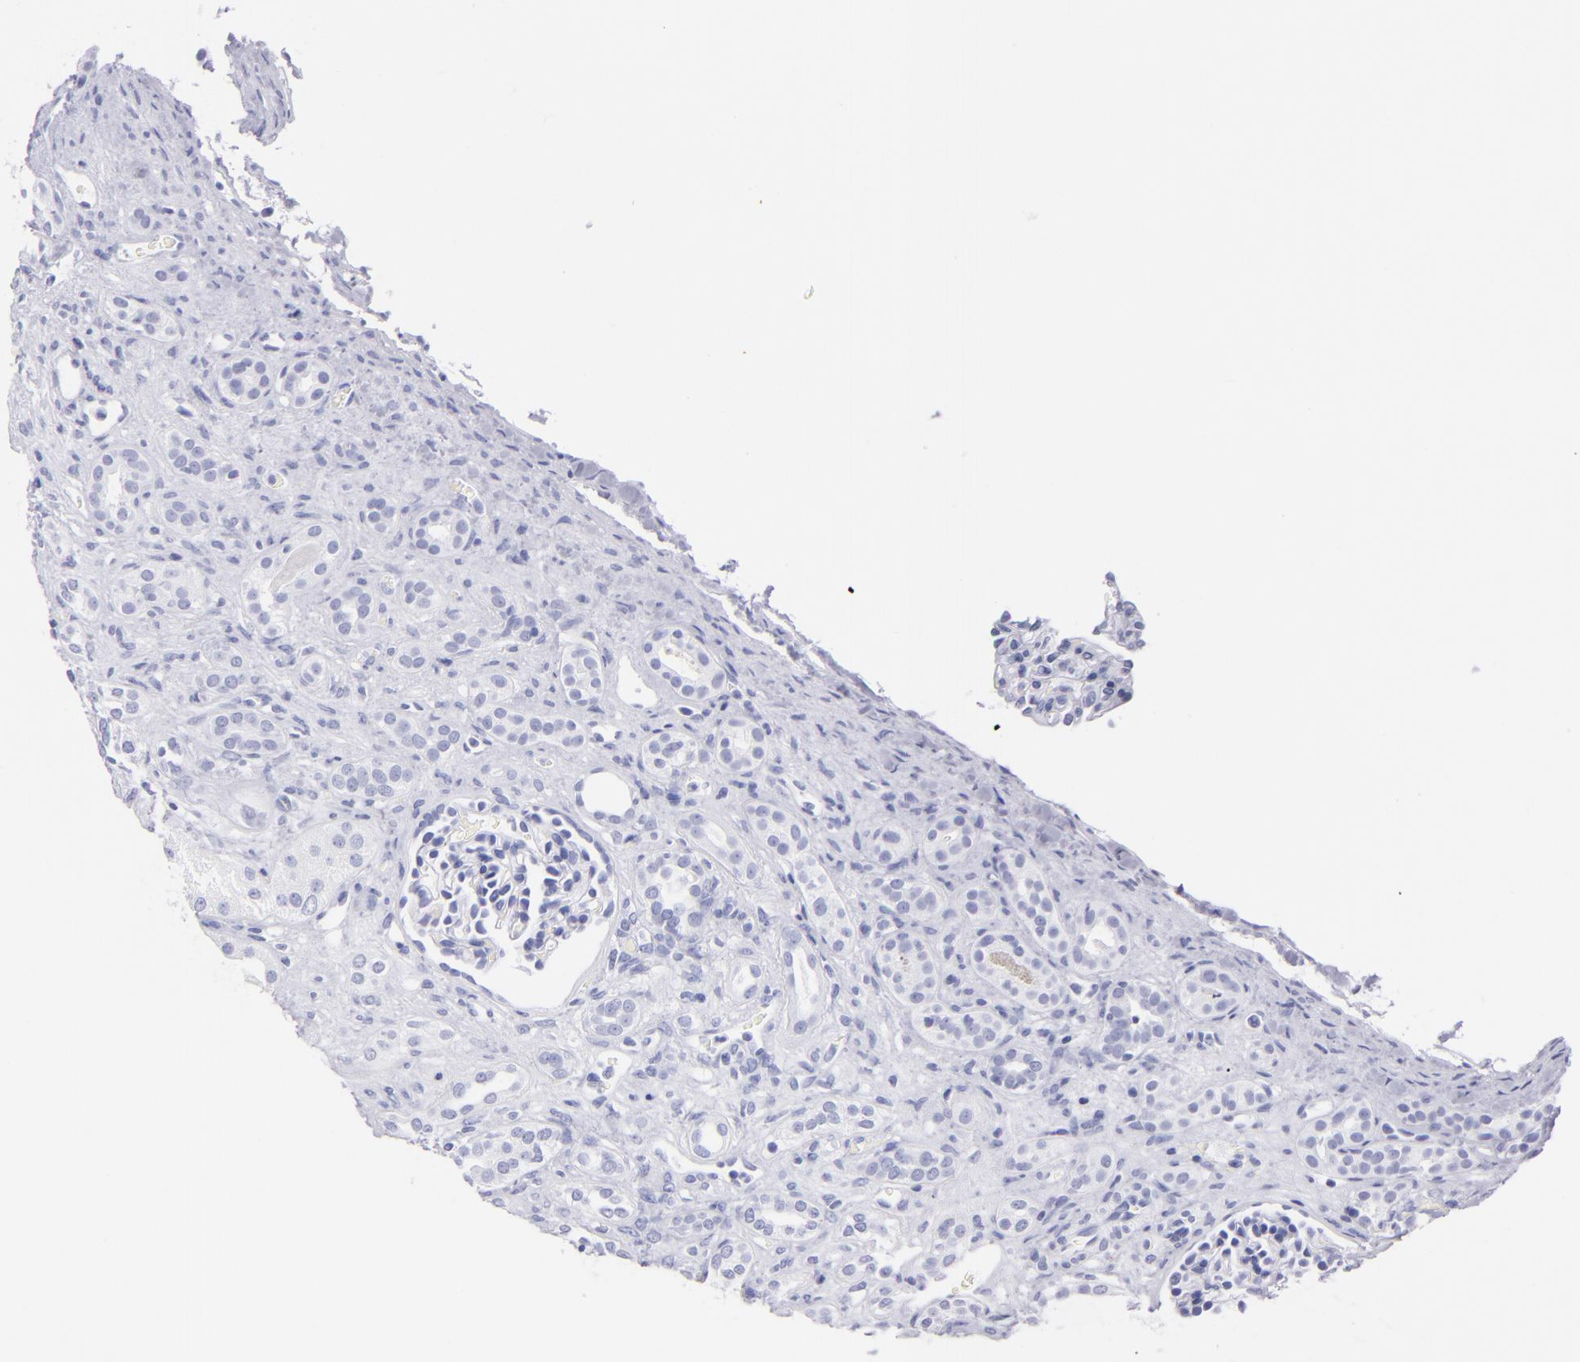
{"staining": {"intensity": "negative", "quantity": "none", "location": "none"}, "tissue": "kidney", "cell_type": "Cells in glomeruli", "image_type": "normal", "snomed": [{"axis": "morphology", "description": "Normal tissue, NOS"}, {"axis": "topography", "description": "Kidney"}], "caption": "A high-resolution photomicrograph shows IHC staining of unremarkable kidney, which exhibits no significant positivity in cells in glomeruli. (Brightfield microscopy of DAB (3,3'-diaminobenzidine) IHC at high magnification).", "gene": "PRPH", "patient": {"sex": "male", "age": 7}}